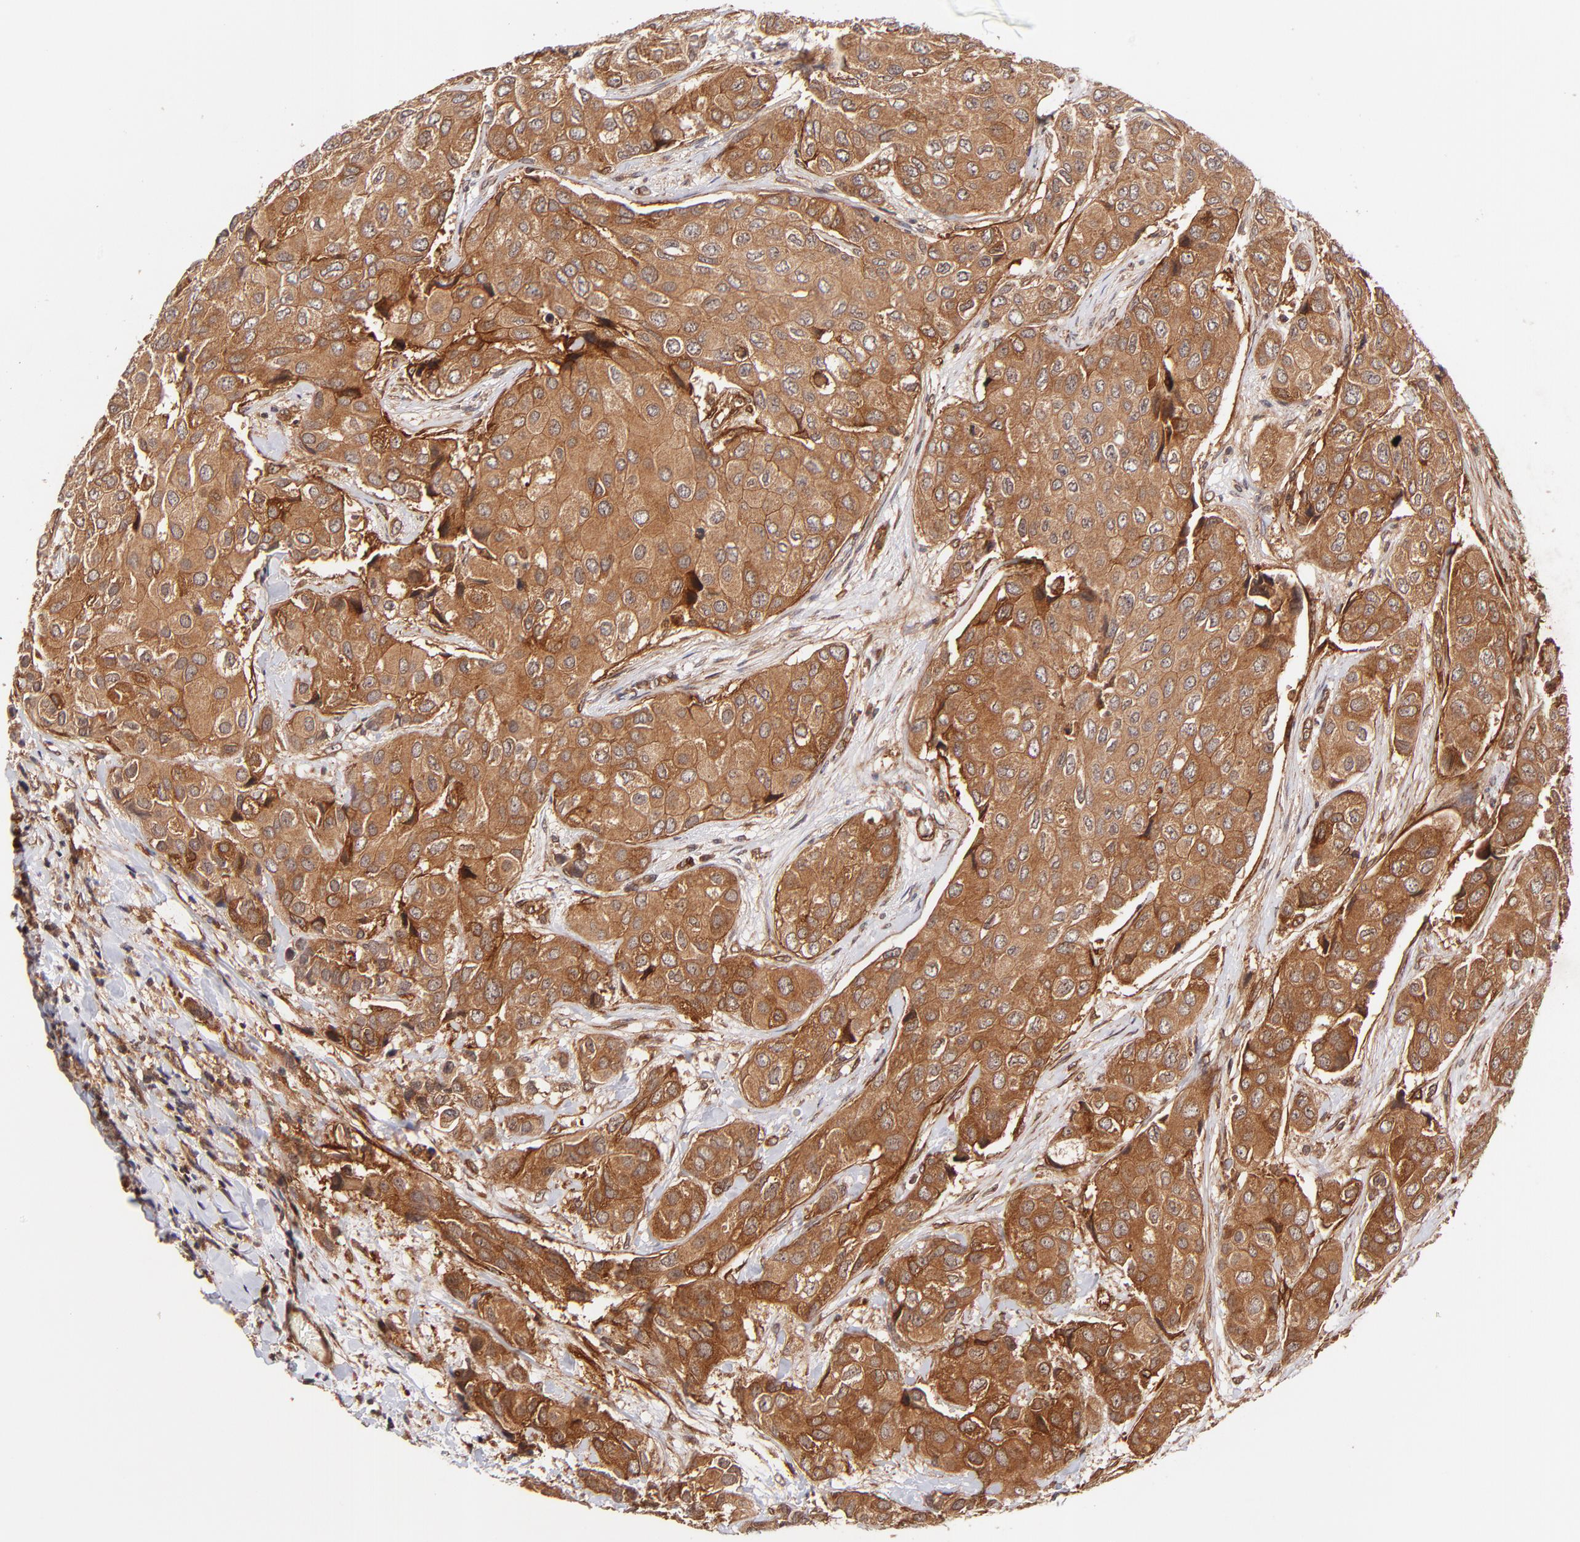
{"staining": {"intensity": "moderate", "quantity": ">75%", "location": "cytoplasmic/membranous"}, "tissue": "breast cancer", "cell_type": "Tumor cells", "image_type": "cancer", "snomed": [{"axis": "morphology", "description": "Duct carcinoma"}, {"axis": "topography", "description": "Breast"}], "caption": "About >75% of tumor cells in human breast cancer (invasive ductal carcinoma) exhibit moderate cytoplasmic/membranous protein positivity as visualized by brown immunohistochemical staining.", "gene": "ITGB1", "patient": {"sex": "female", "age": 68}}